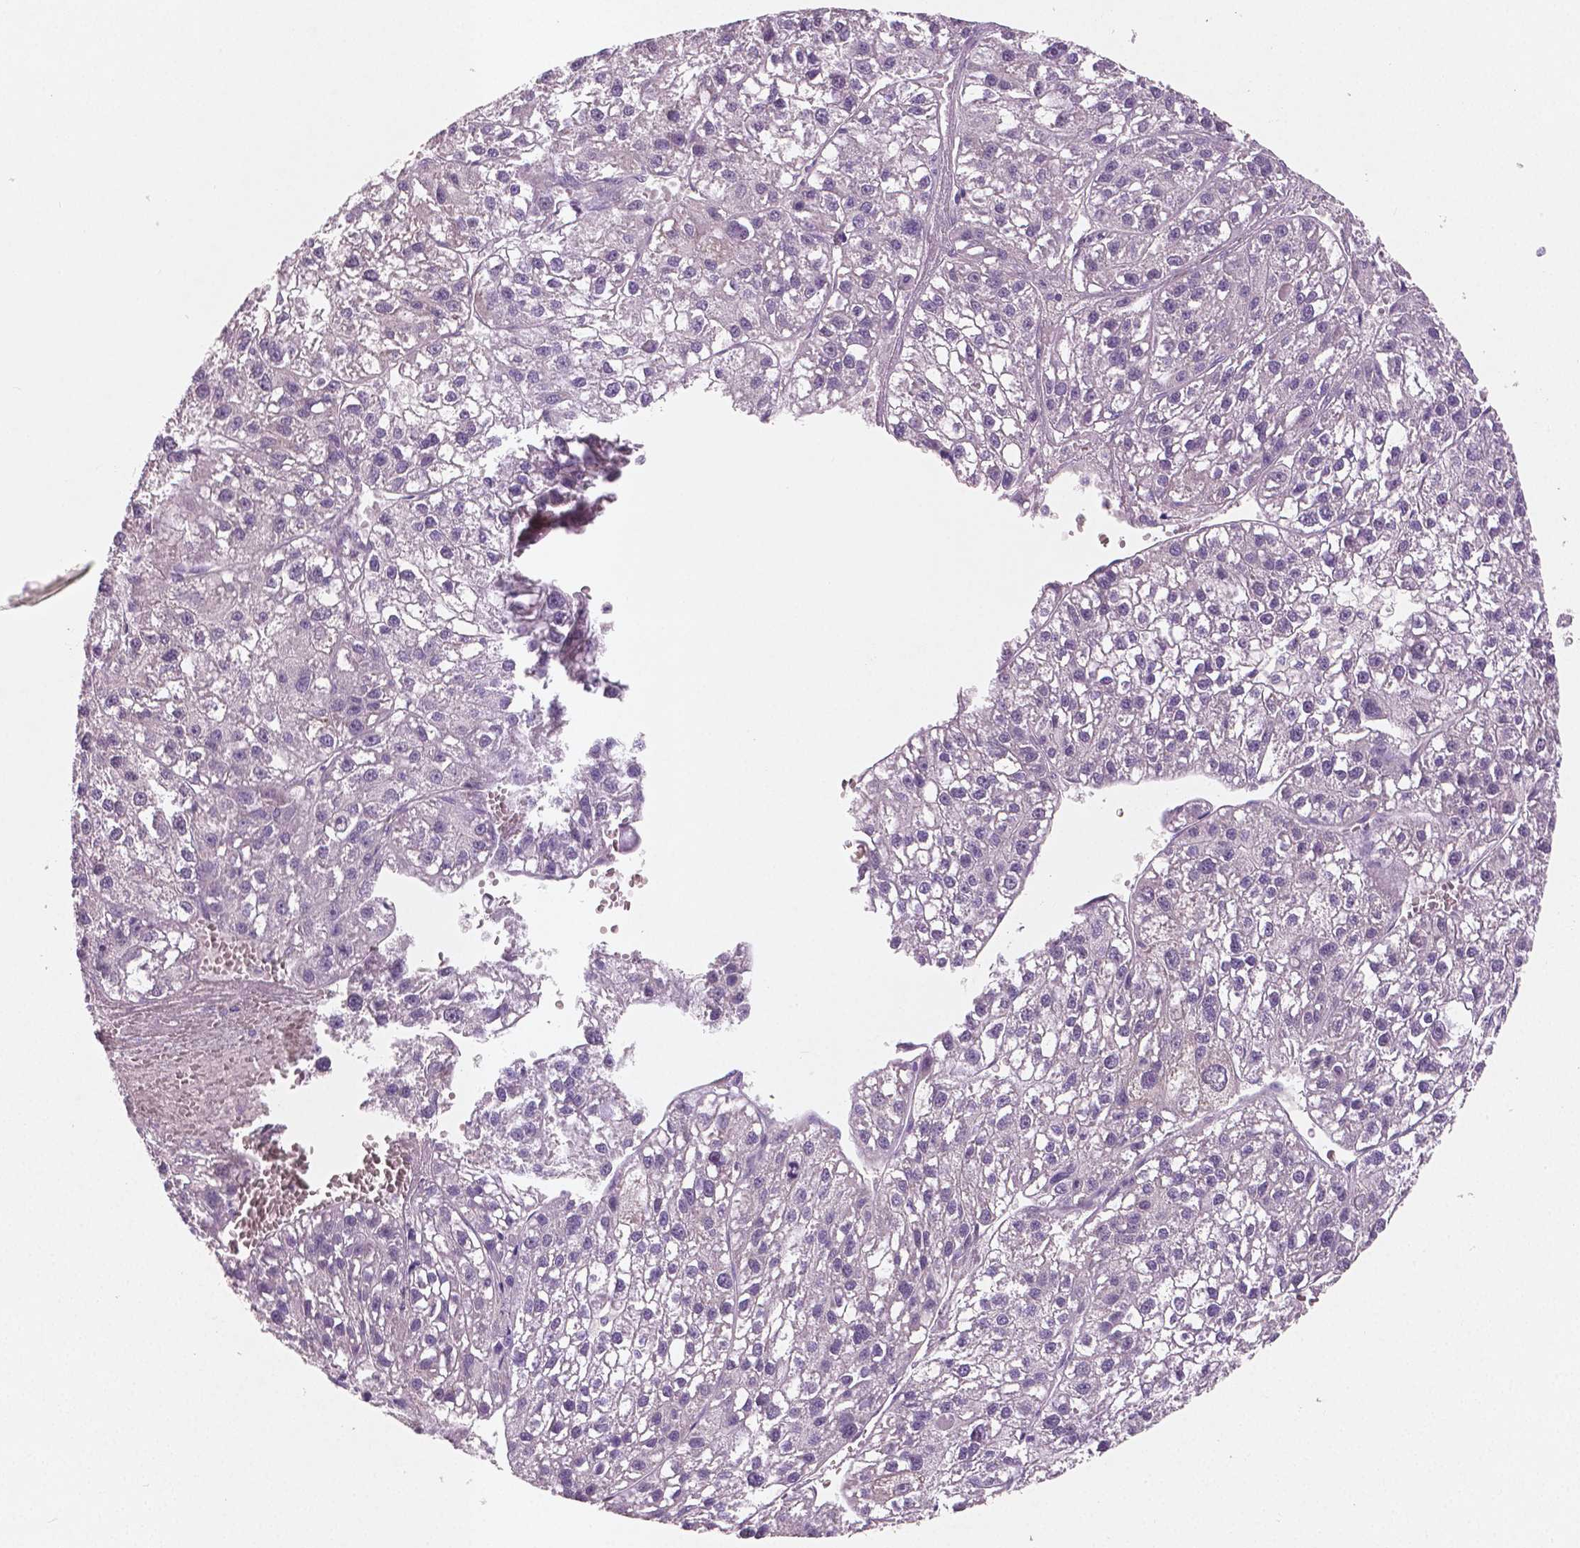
{"staining": {"intensity": "negative", "quantity": "none", "location": "none"}, "tissue": "liver cancer", "cell_type": "Tumor cells", "image_type": "cancer", "snomed": [{"axis": "morphology", "description": "Carcinoma, Hepatocellular, NOS"}, {"axis": "topography", "description": "Liver"}], "caption": "A histopathology image of human liver hepatocellular carcinoma is negative for staining in tumor cells.", "gene": "LSM14B", "patient": {"sex": "female", "age": 70}}